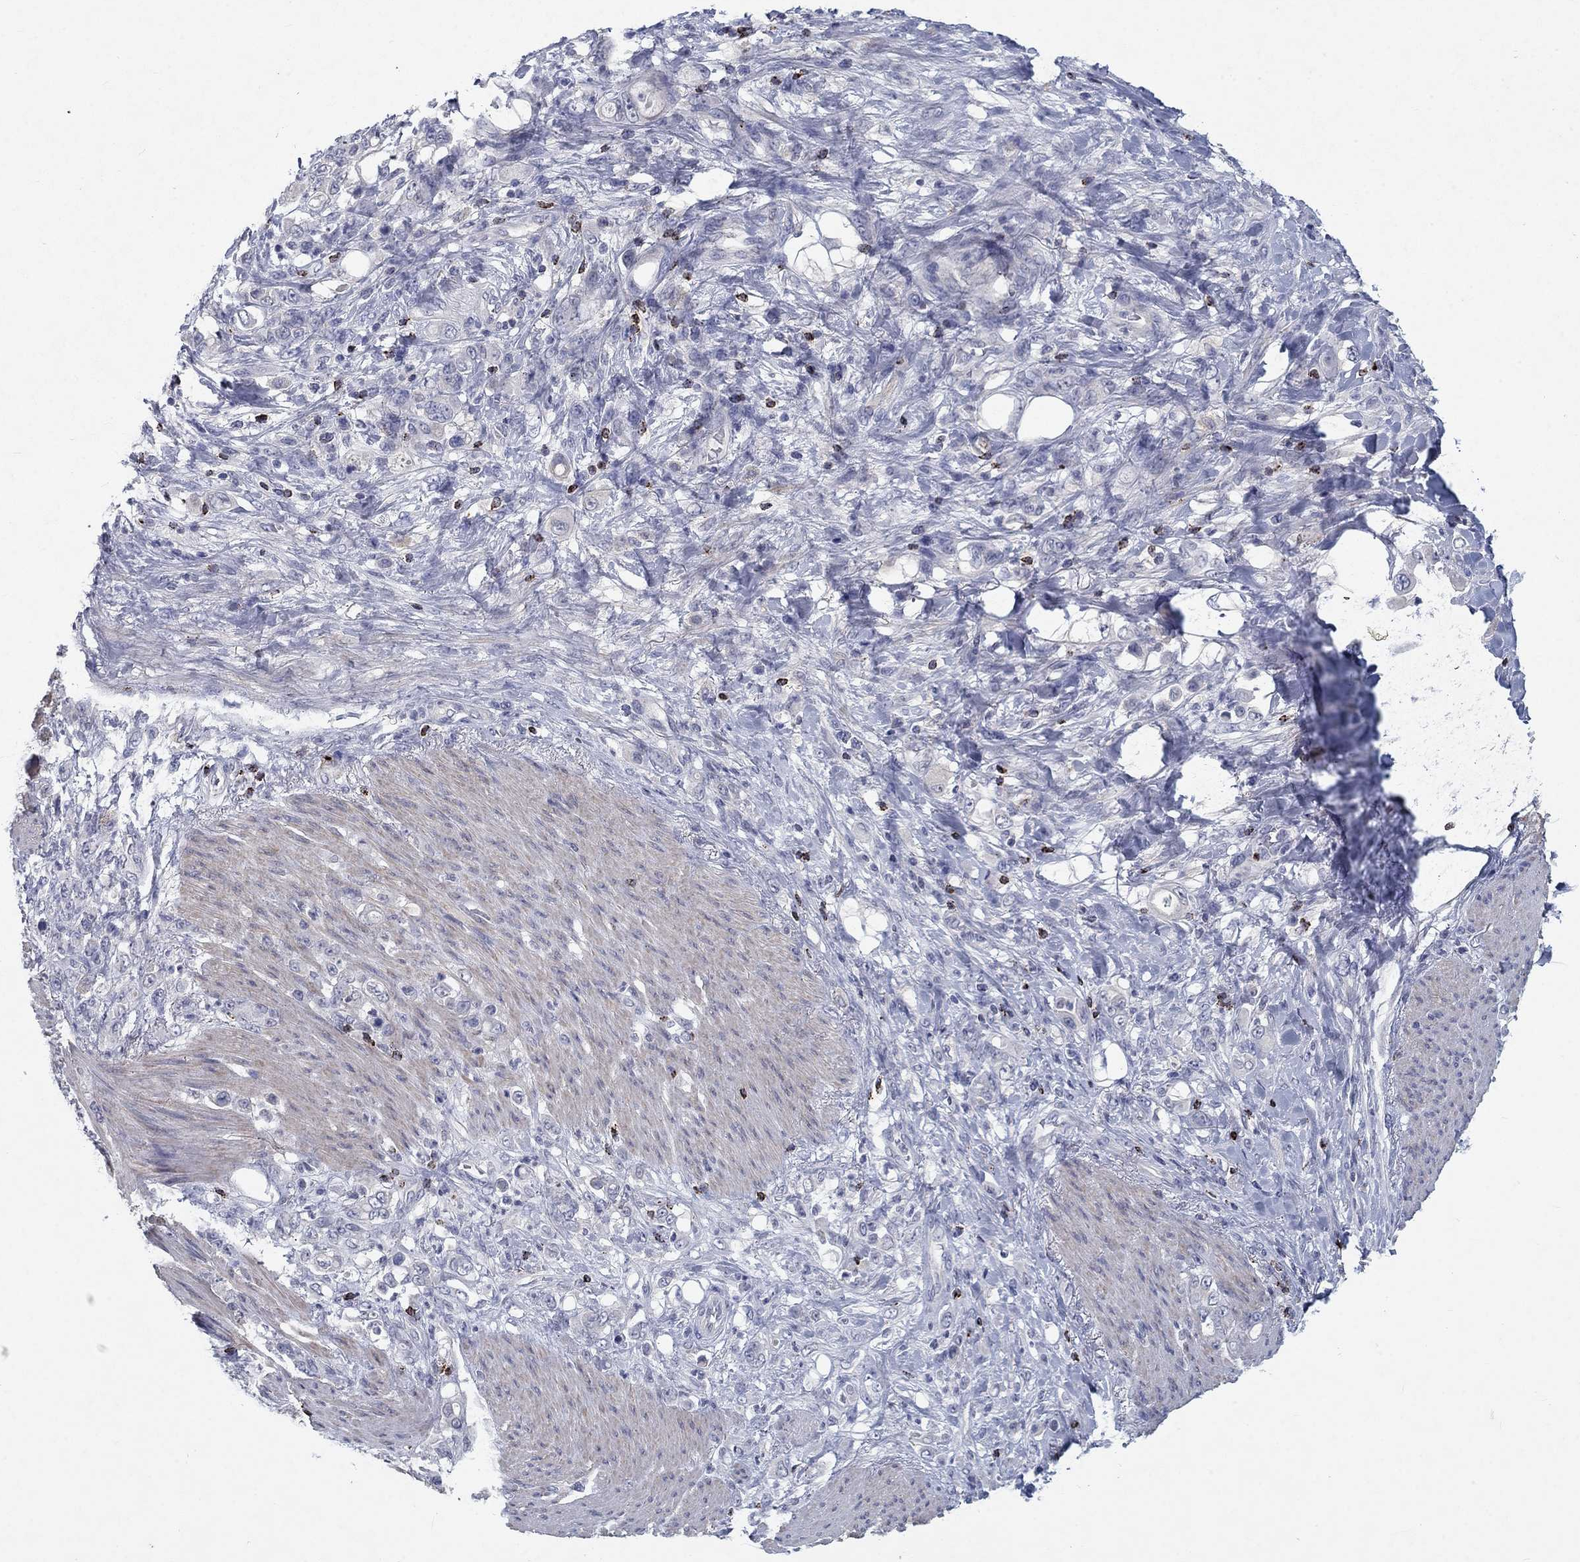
{"staining": {"intensity": "negative", "quantity": "none", "location": "none"}, "tissue": "stomach cancer", "cell_type": "Tumor cells", "image_type": "cancer", "snomed": [{"axis": "morphology", "description": "Adenocarcinoma, NOS"}, {"axis": "topography", "description": "Stomach"}], "caption": "This is a micrograph of IHC staining of stomach cancer (adenocarcinoma), which shows no positivity in tumor cells.", "gene": "GZMA", "patient": {"sex": "female", "age": 79}}